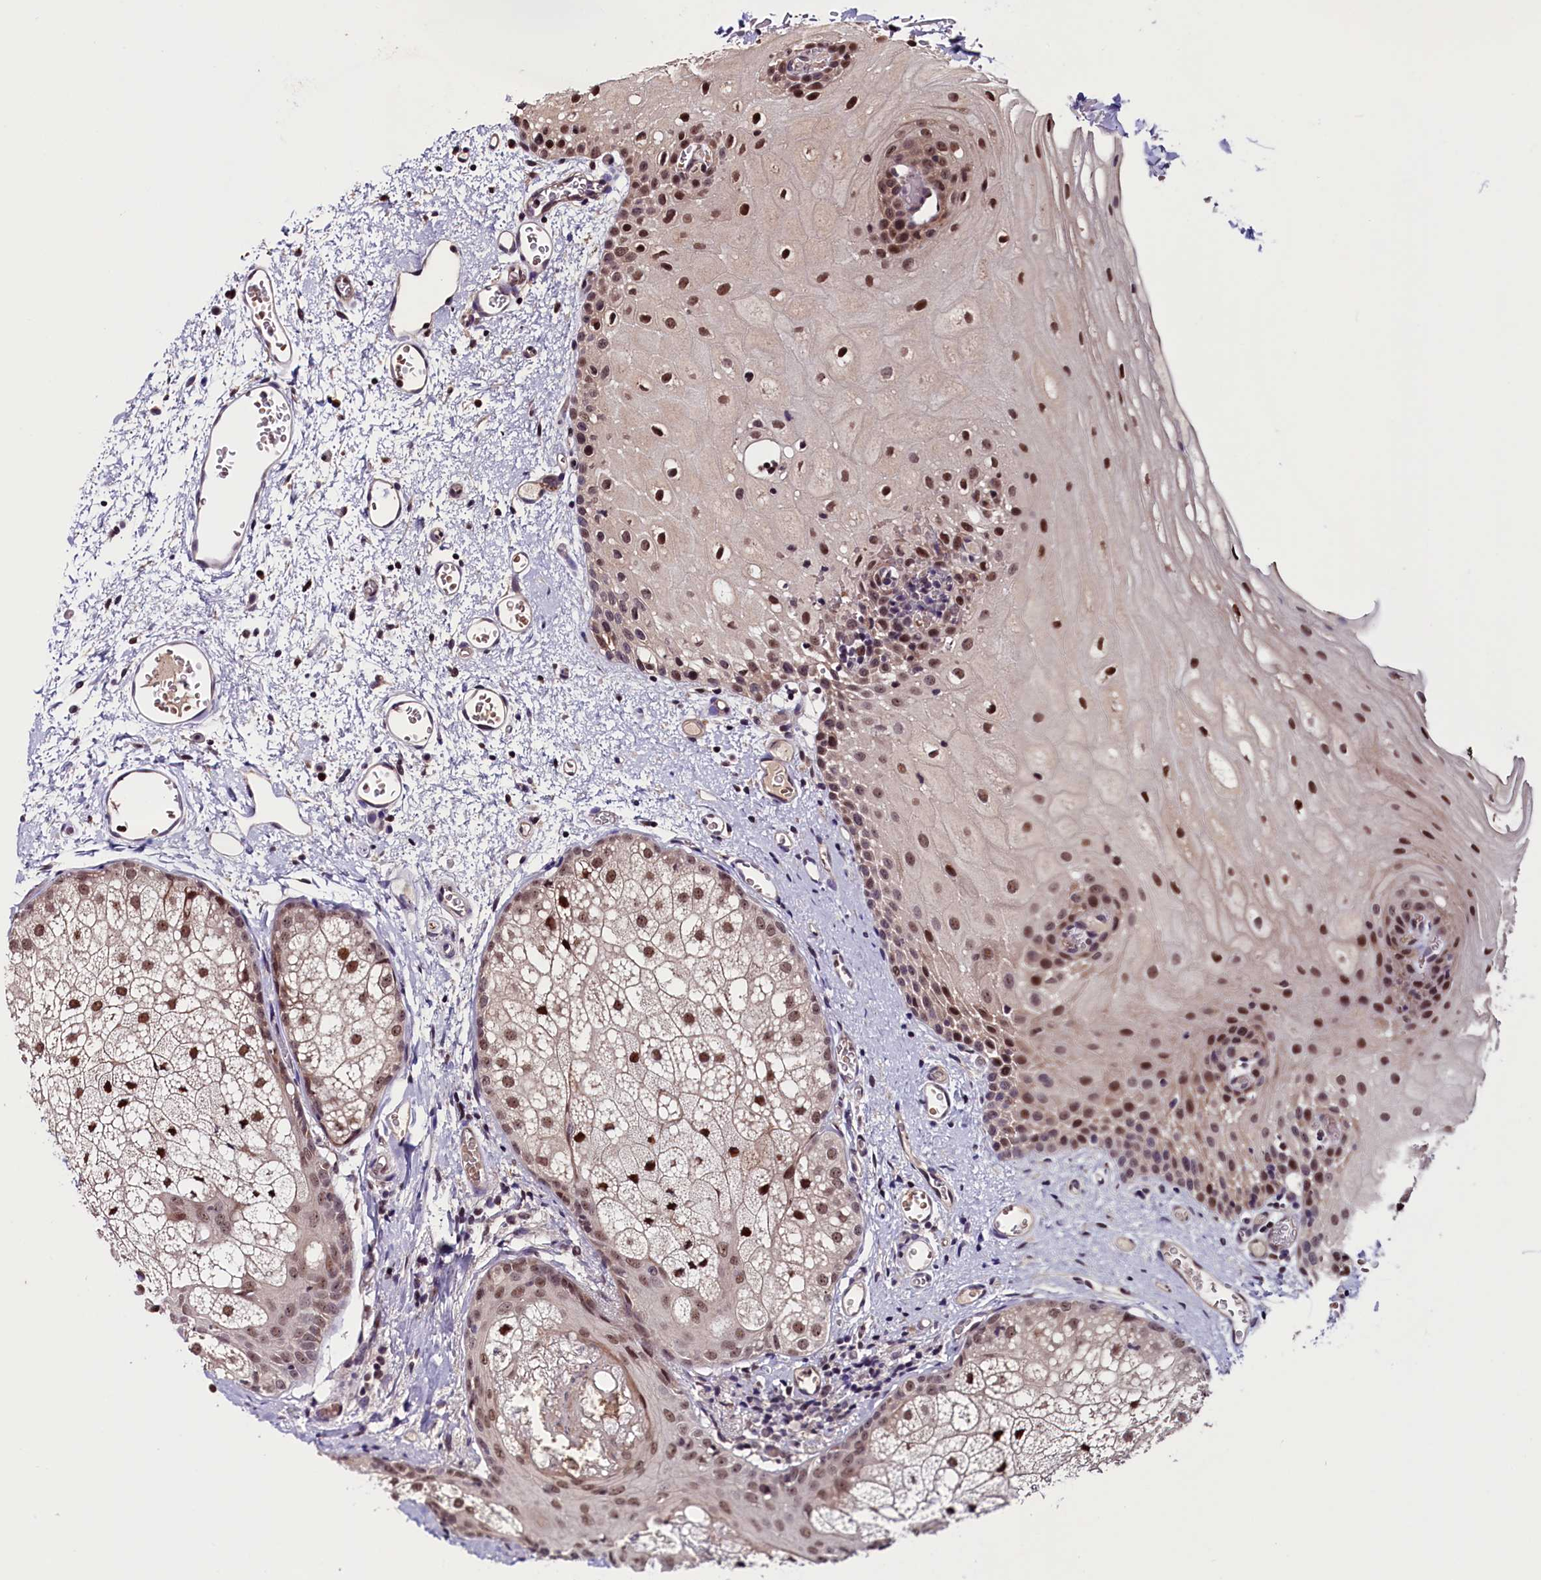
{"staining": {"intensity": "moderate", "quantity": ">75%", "location": "nuclear"}, "tissue": "oral mucosa", "cell_type": "Squamous epithelial cells", "image_type": "normal", "snomed": [{"axis": "morphology", "description": "Normal tissue, NOS"}, {"axis": "morphology", "description": "Squamous cell carcinoma, NOS"}, {"axis": "topography", "description": "Oral tissue"}, {"axis": "topography", "description": "Head-Neck"}], "caption": "Oral mucosa stained for a protein (brown) demonstrates moderate nuclear positive staining in about >75% of squamous epithelial cells.", "gene": "RNMT", "patient": {"sex": "female", "age": 70}}